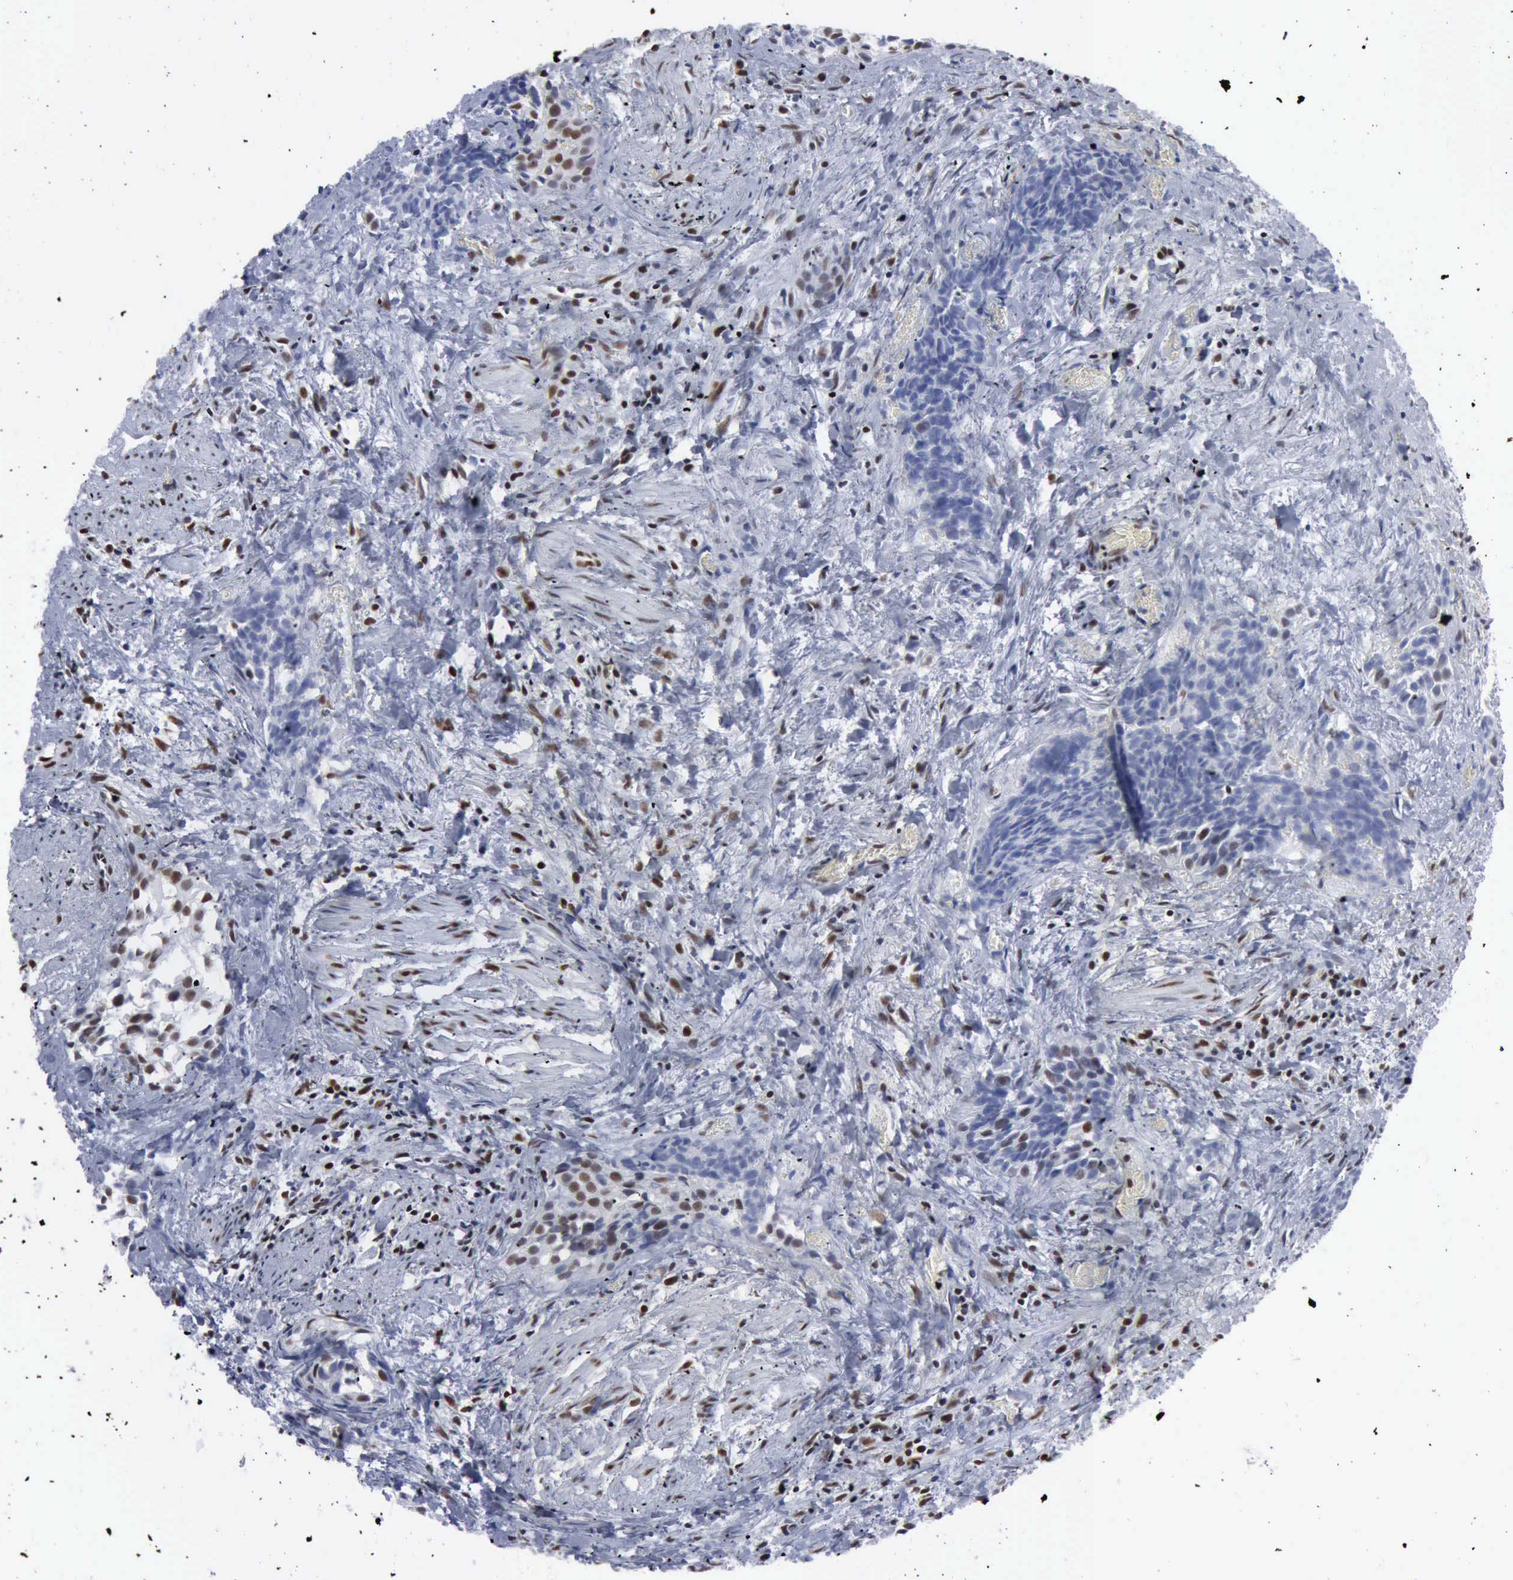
{"staining": {"intensity": "moderate", "quantity": "25%-75%", "location": "nuclear"}, "tissue": "urothelial cancer", "cell_type": "Tumor cells", "image_type": "cancer", "snomed": [{"axis": "morphology", "description": "Urothelial carcinoma, High grade"}, {"axis": "topography", "description": "Urinary bladder"}], "caption": "DAB immunohistochemical staining of high-grade urothelial carcinoma displays moderate nuclear protein positivity in approximately 25%-75% of tumor cells.", "gene": "XPA", "patient": {"sex": "female", "age": 78}}